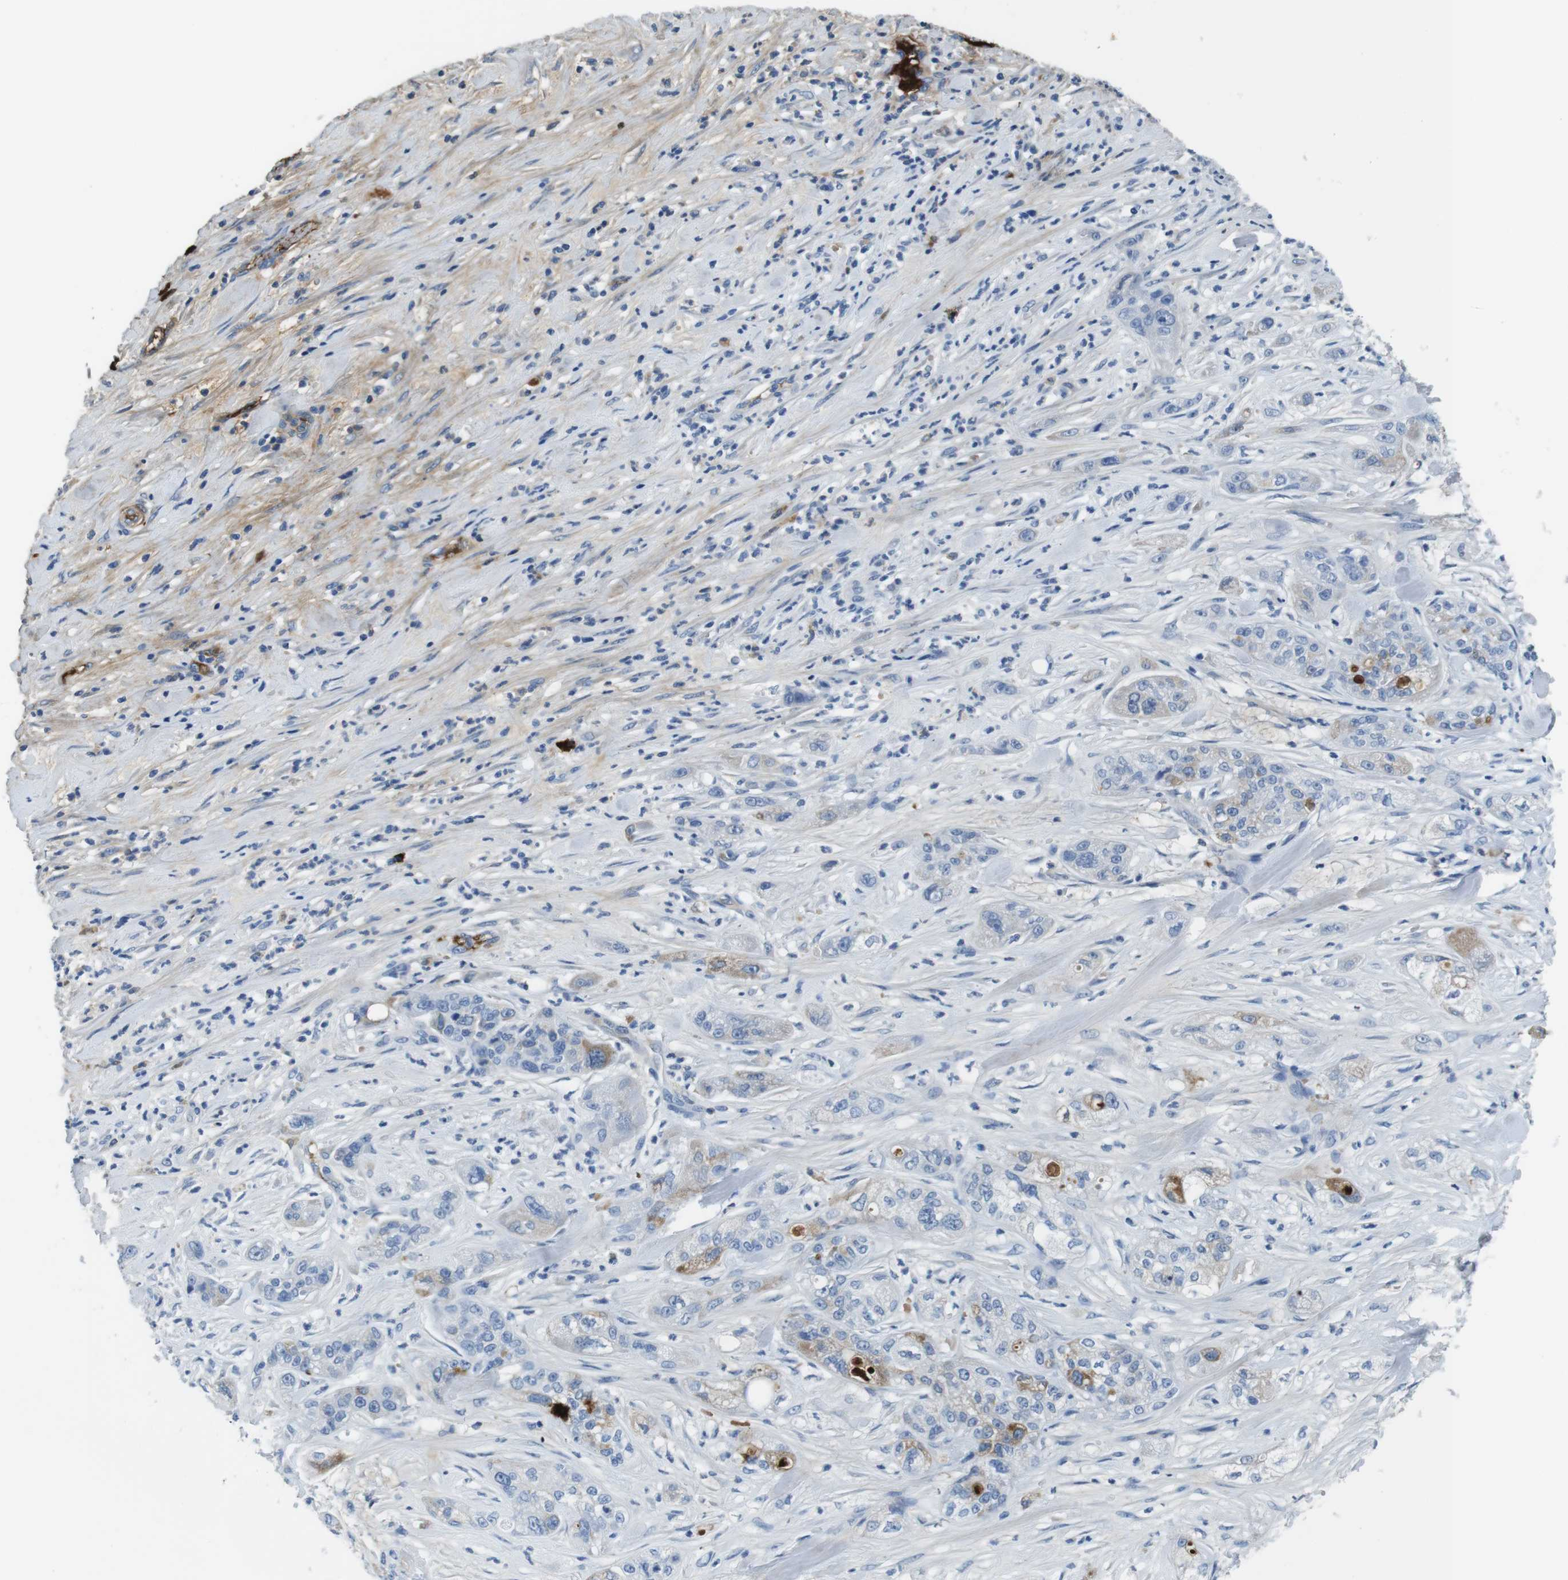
{"staining": {"intensity": "weak", "quantity": "<25%", "location": "cytoplasmic/membranous"}, "tissue": "pancreatic cancer", "cell_type": "Tumor cells", "image_type": "cancer", "snomed": [{"axis": "morphology", "description": "Adenocarcinoma, NOS"}, {"axis": "topography", "description": "Pancreas"}], "caption": "Tumor cells are negative for protein expression in human adenocarcinoma (pancreatic). The staining was performed using DAB to visualize the protein expression in brown, while the nuclei were stained in blue with hematoxylin (Magnification: 20x).", "gene": "IGKC", "patient": {"sex": "female", "age": 78}}